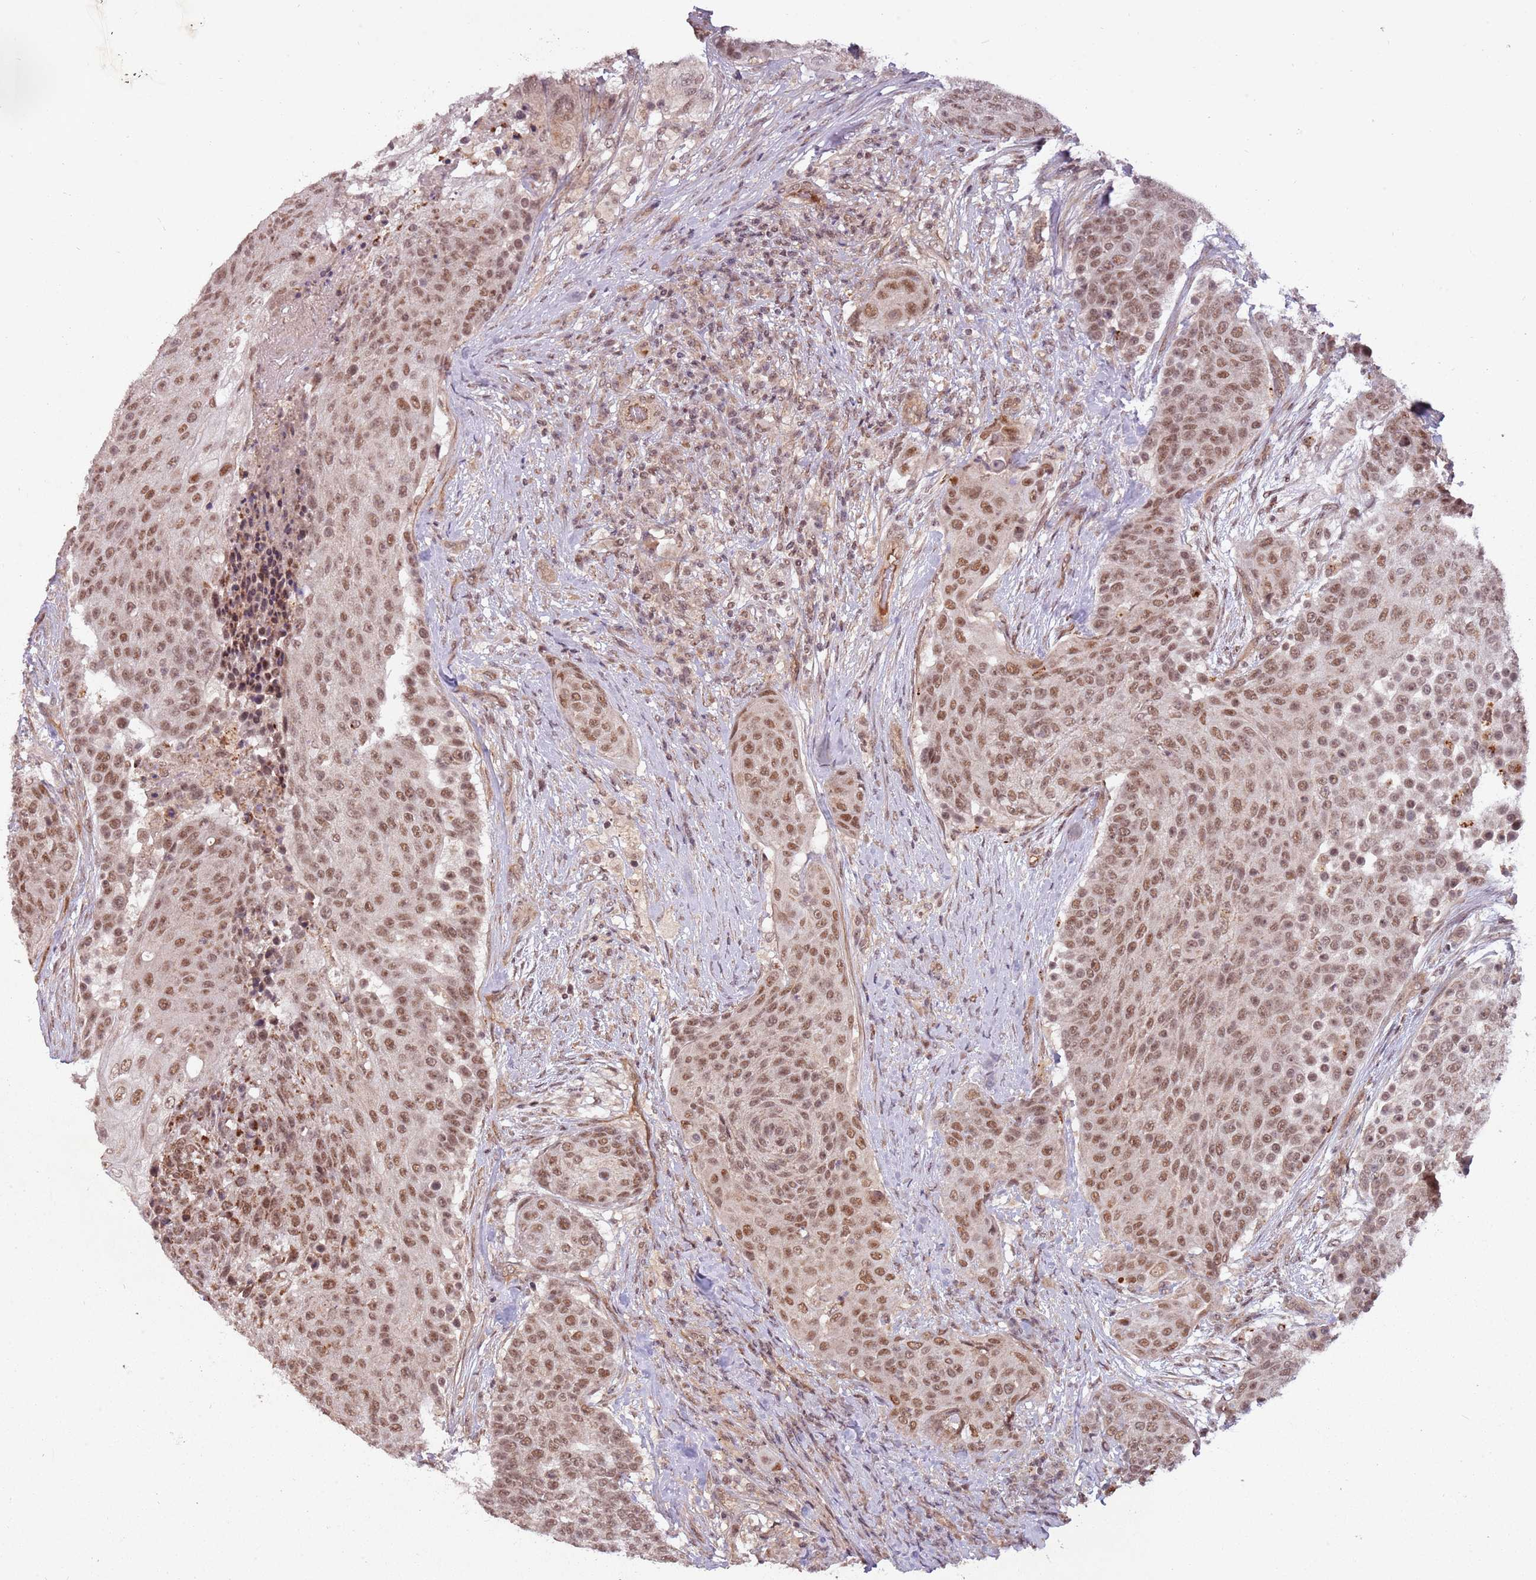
{"staining": {"intensity": "moderate", "quantity": ">75%", "location": "nuclear"}, "tissue": "urothelial cancer", "cell_type": "Tumor cells", "image_type": "cancer", "snomed": [{"axis": "morphology", "description": "Urothelial carcinoma, High grade"}, {"axis": "topography", "description": "Urinary bladder"}], "caption": "This histopathology image reveals IHC staining of urothelial carcinoma (high-grade), with medium moderate nuclear staining in about >75% of tumor cells.", "gene": "SUDS3", "patient": {"sex": "female", "age": 63}}